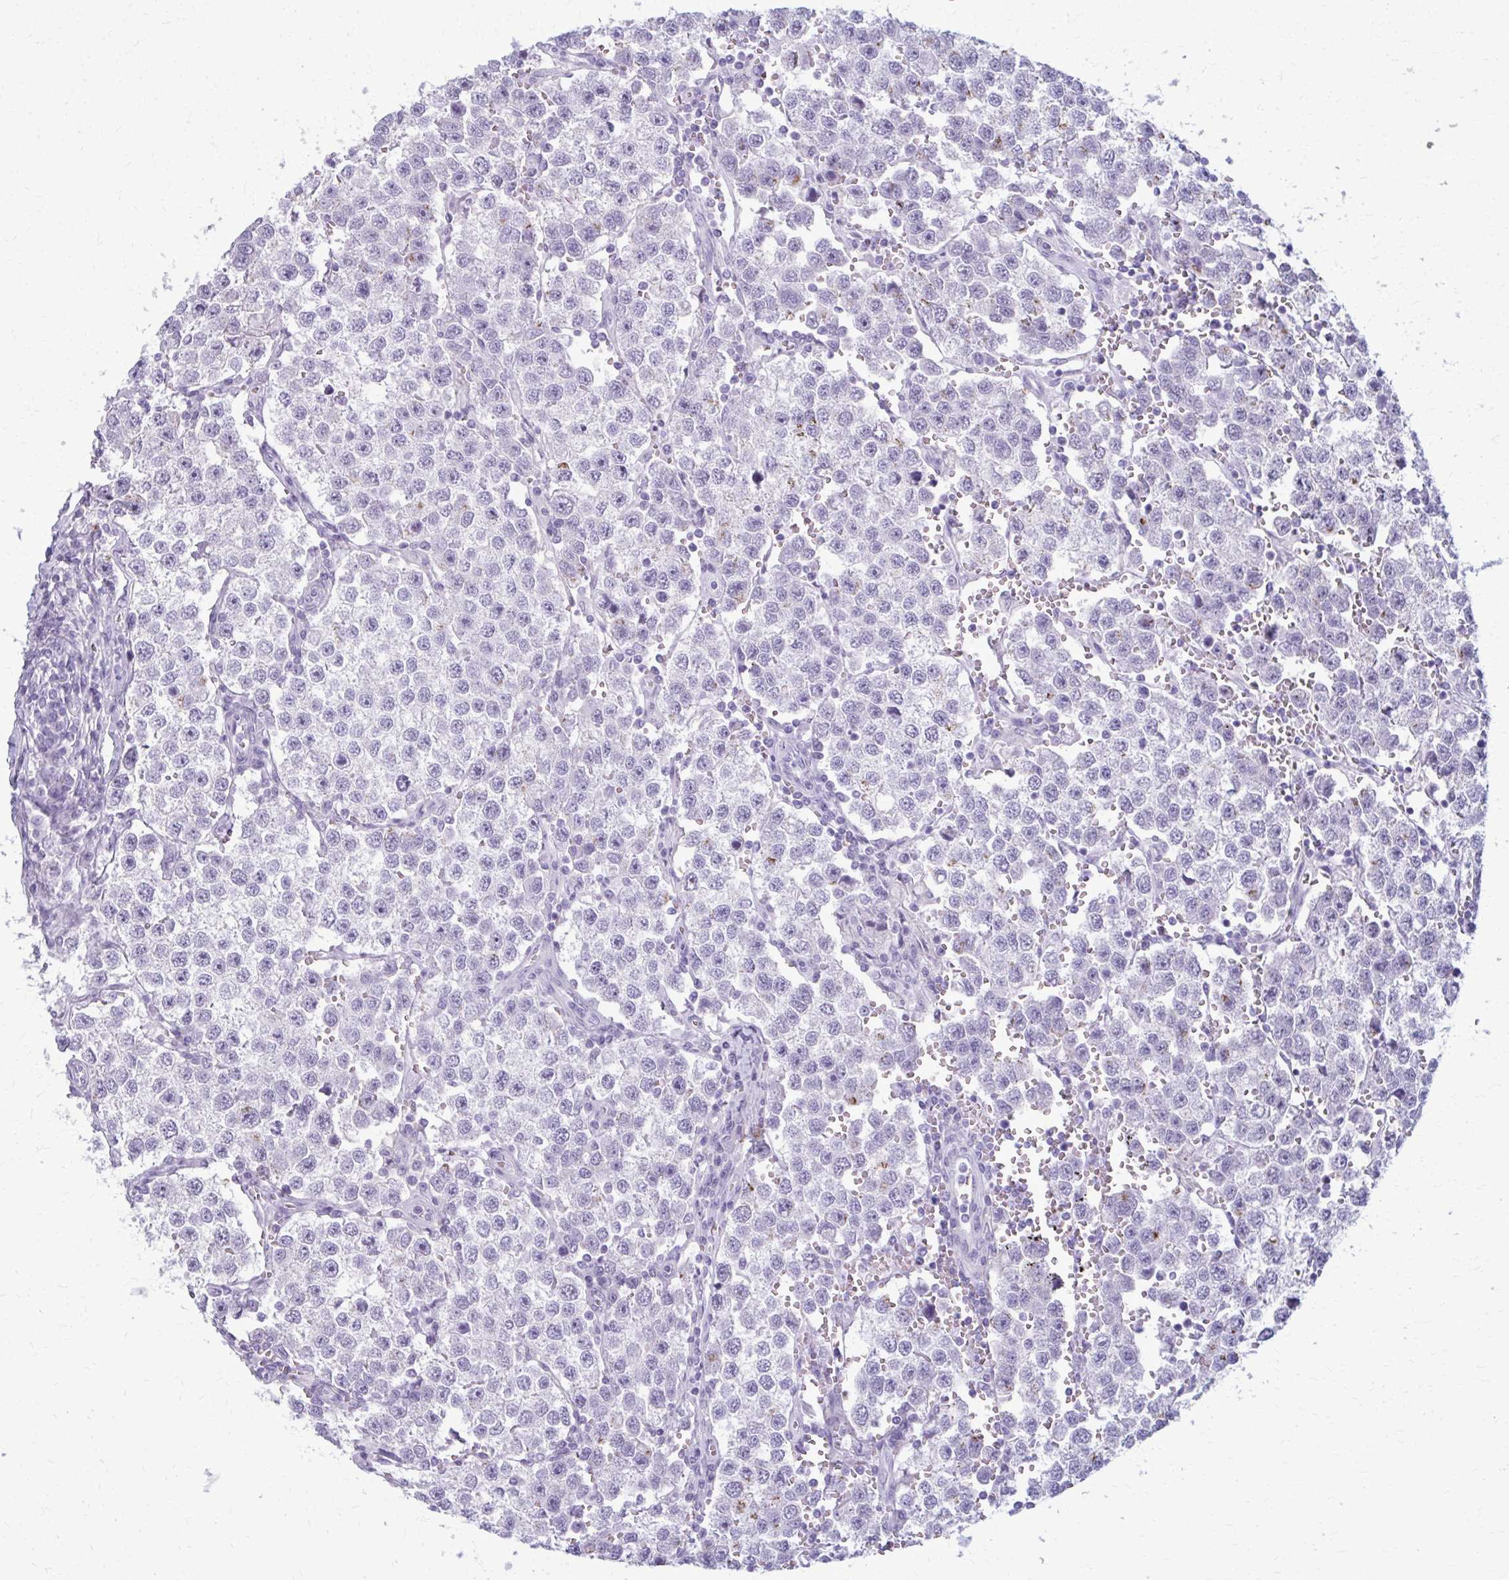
{"staining": {"intensity": "negative", "quantity": "none", "location": "none"}, "tissue": "testis cancer", "cell_type": "Tumor cells", "image_type": "cancer", "snomed": [{"axis": "morphology", "description": "Seminoma, NOS"}, {"axis": "topography", "description": "Testis"}], "caption": "The histopathology image shows no significant staining in tumor cells of testis cancer (seminoma). (DAB immunohistochemistry (IHC) visualized using brightfield microscopy, high magnification).", "gene": "CASQ2", "patient": {"sex": "male", "age": 37}}